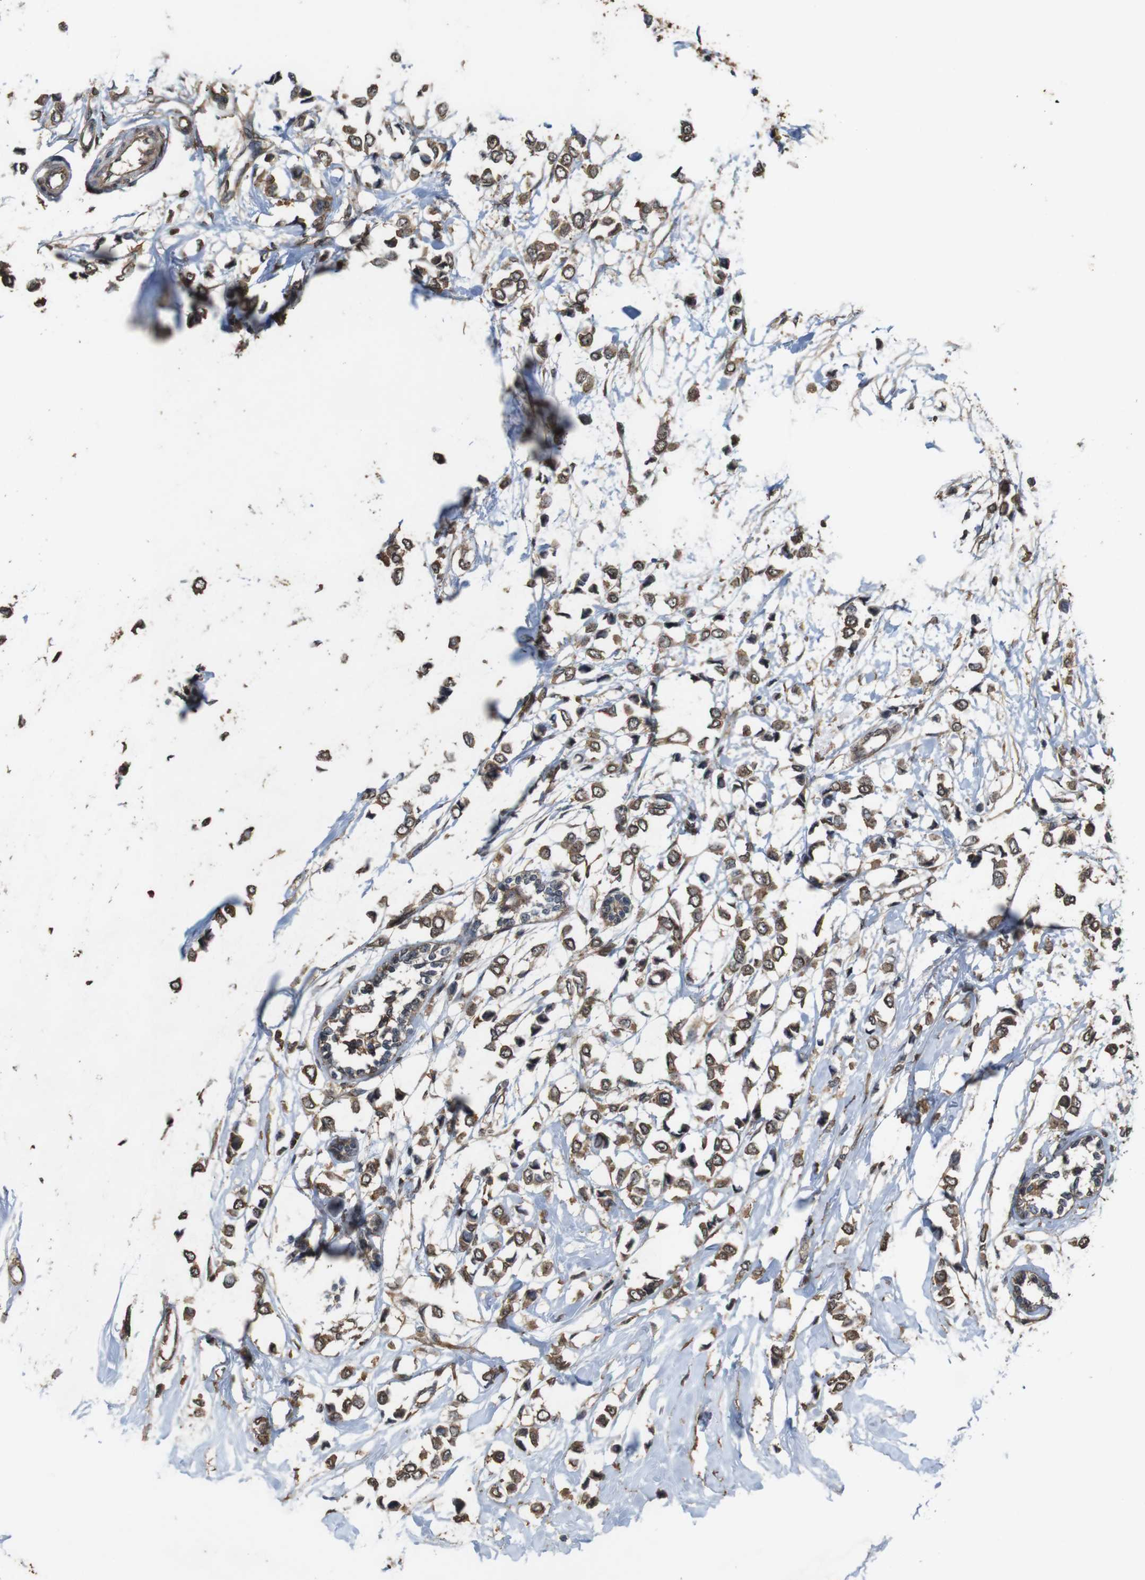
{"staining": {"intensity": "moderate", "quantity": ">75%", "location": "cytoplasmic/membranous"}, "tissue": "breast cancer", "cell_type": "Tumor cells", "image_type": "cancer", "snomed": [{"axis": "morphology", "description": "Lobular carcinoma"}, {"axis": "topography", "description": "Breast"}], "caption": "Moderate cytoplasmic/membranous staining for a protein is identified in about >75% of tumor cells of breast cancer (lobular carcinoma) using immunohistochemistry.", "gene": "BAG4", "patient": {"sex": "female", "age": 51}}